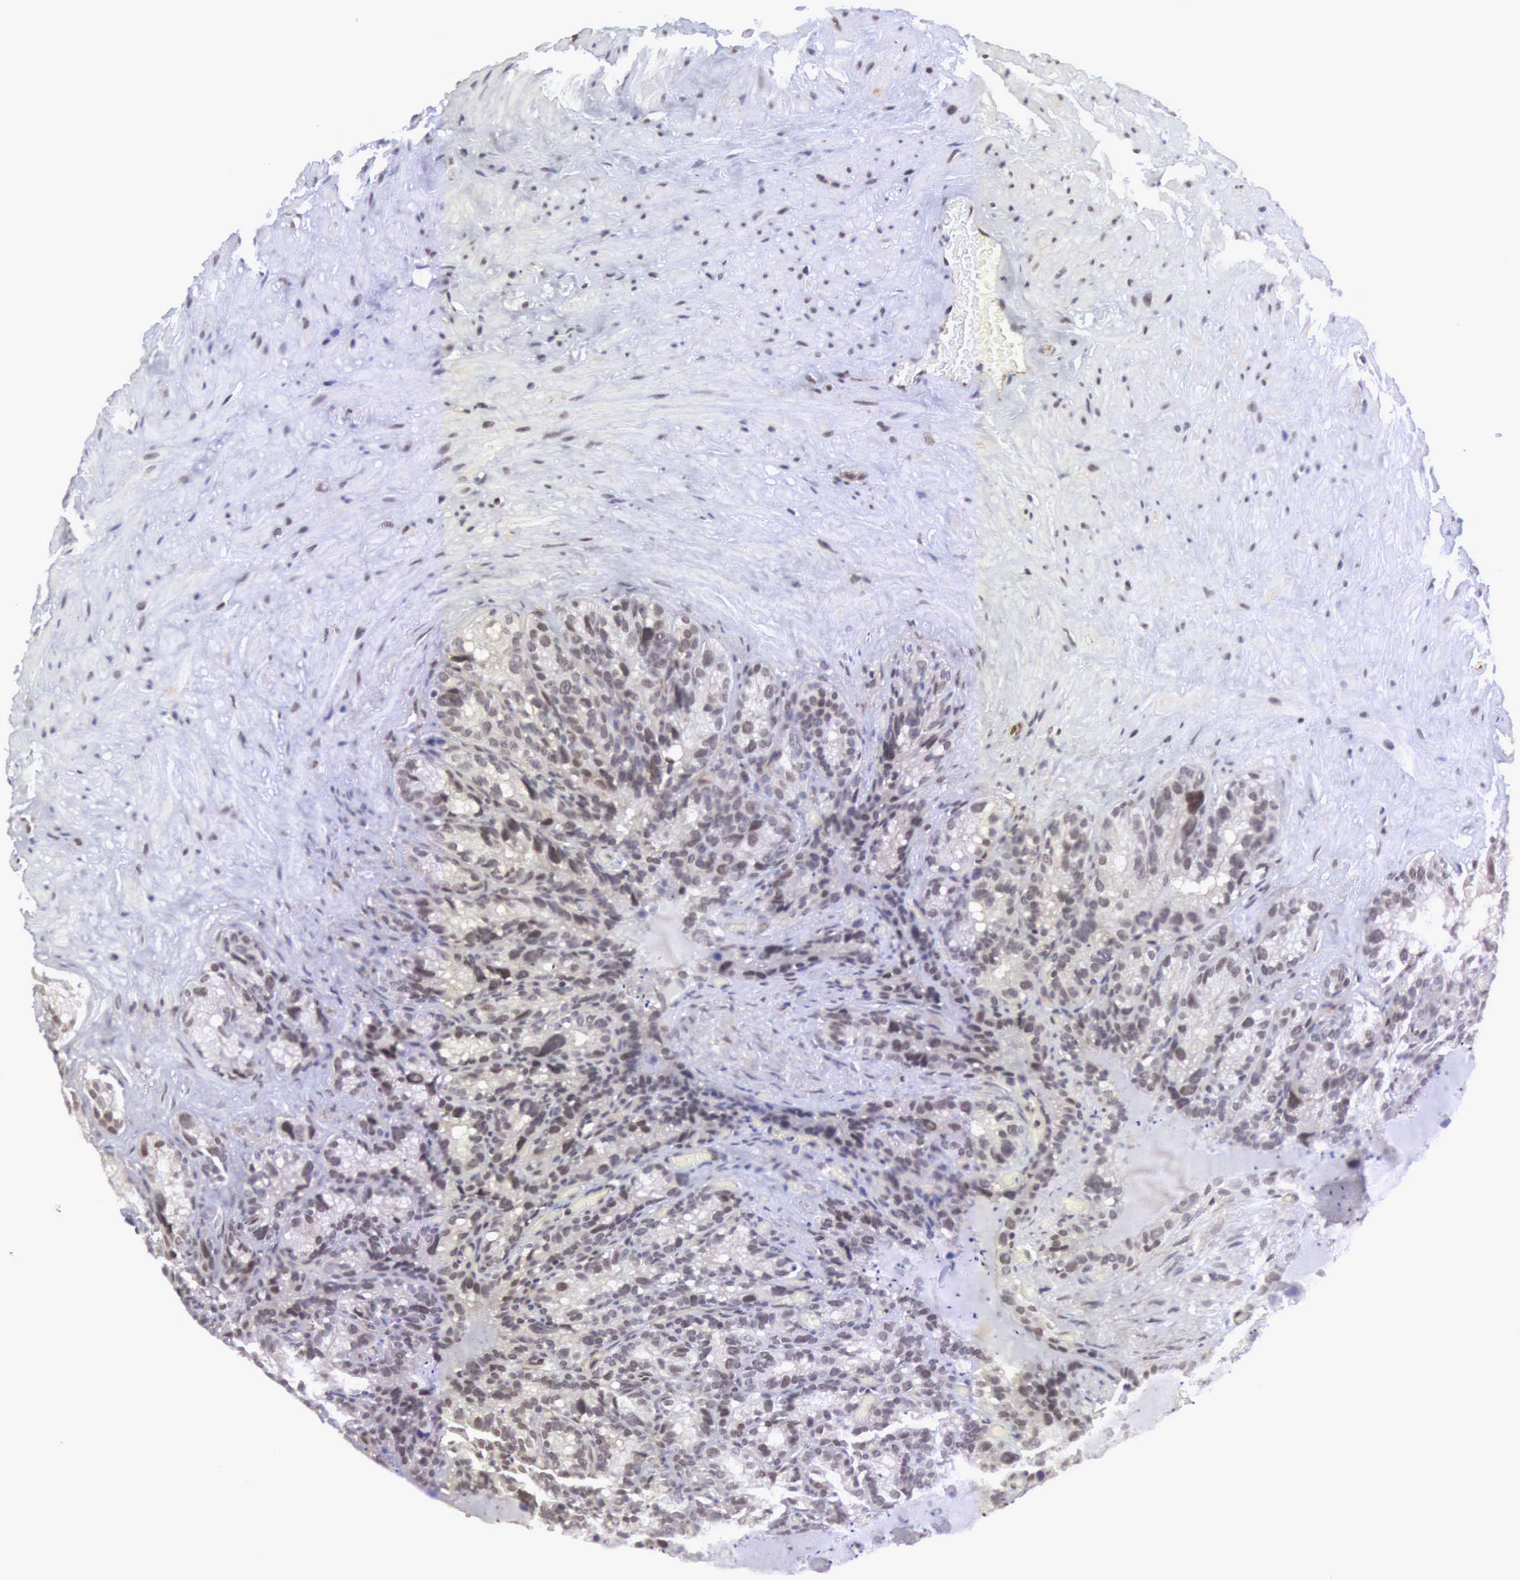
{"staining": {"intensity": "moderate", "quantity": "25%-75%", "location": "cytoplasmic/membranous,nuclear"}, "tissue": "seminal vesicle", "cell_type": "Glandular cells", "image_type": "normal", "snomed": [{"axis": "morphology", "description": "Normal tissue, NOS"}, {"axis": "topography", "description": "Seminal veicle"}], "caption": "Seminal vesicle stained with a brown dye shows moderate cytoplasmic/membranous,nuclear positive positivity in approximately 25%-75% of glandular cells.", "gene": "MORC2", "patient": {"sex": "male", "age": 63}}